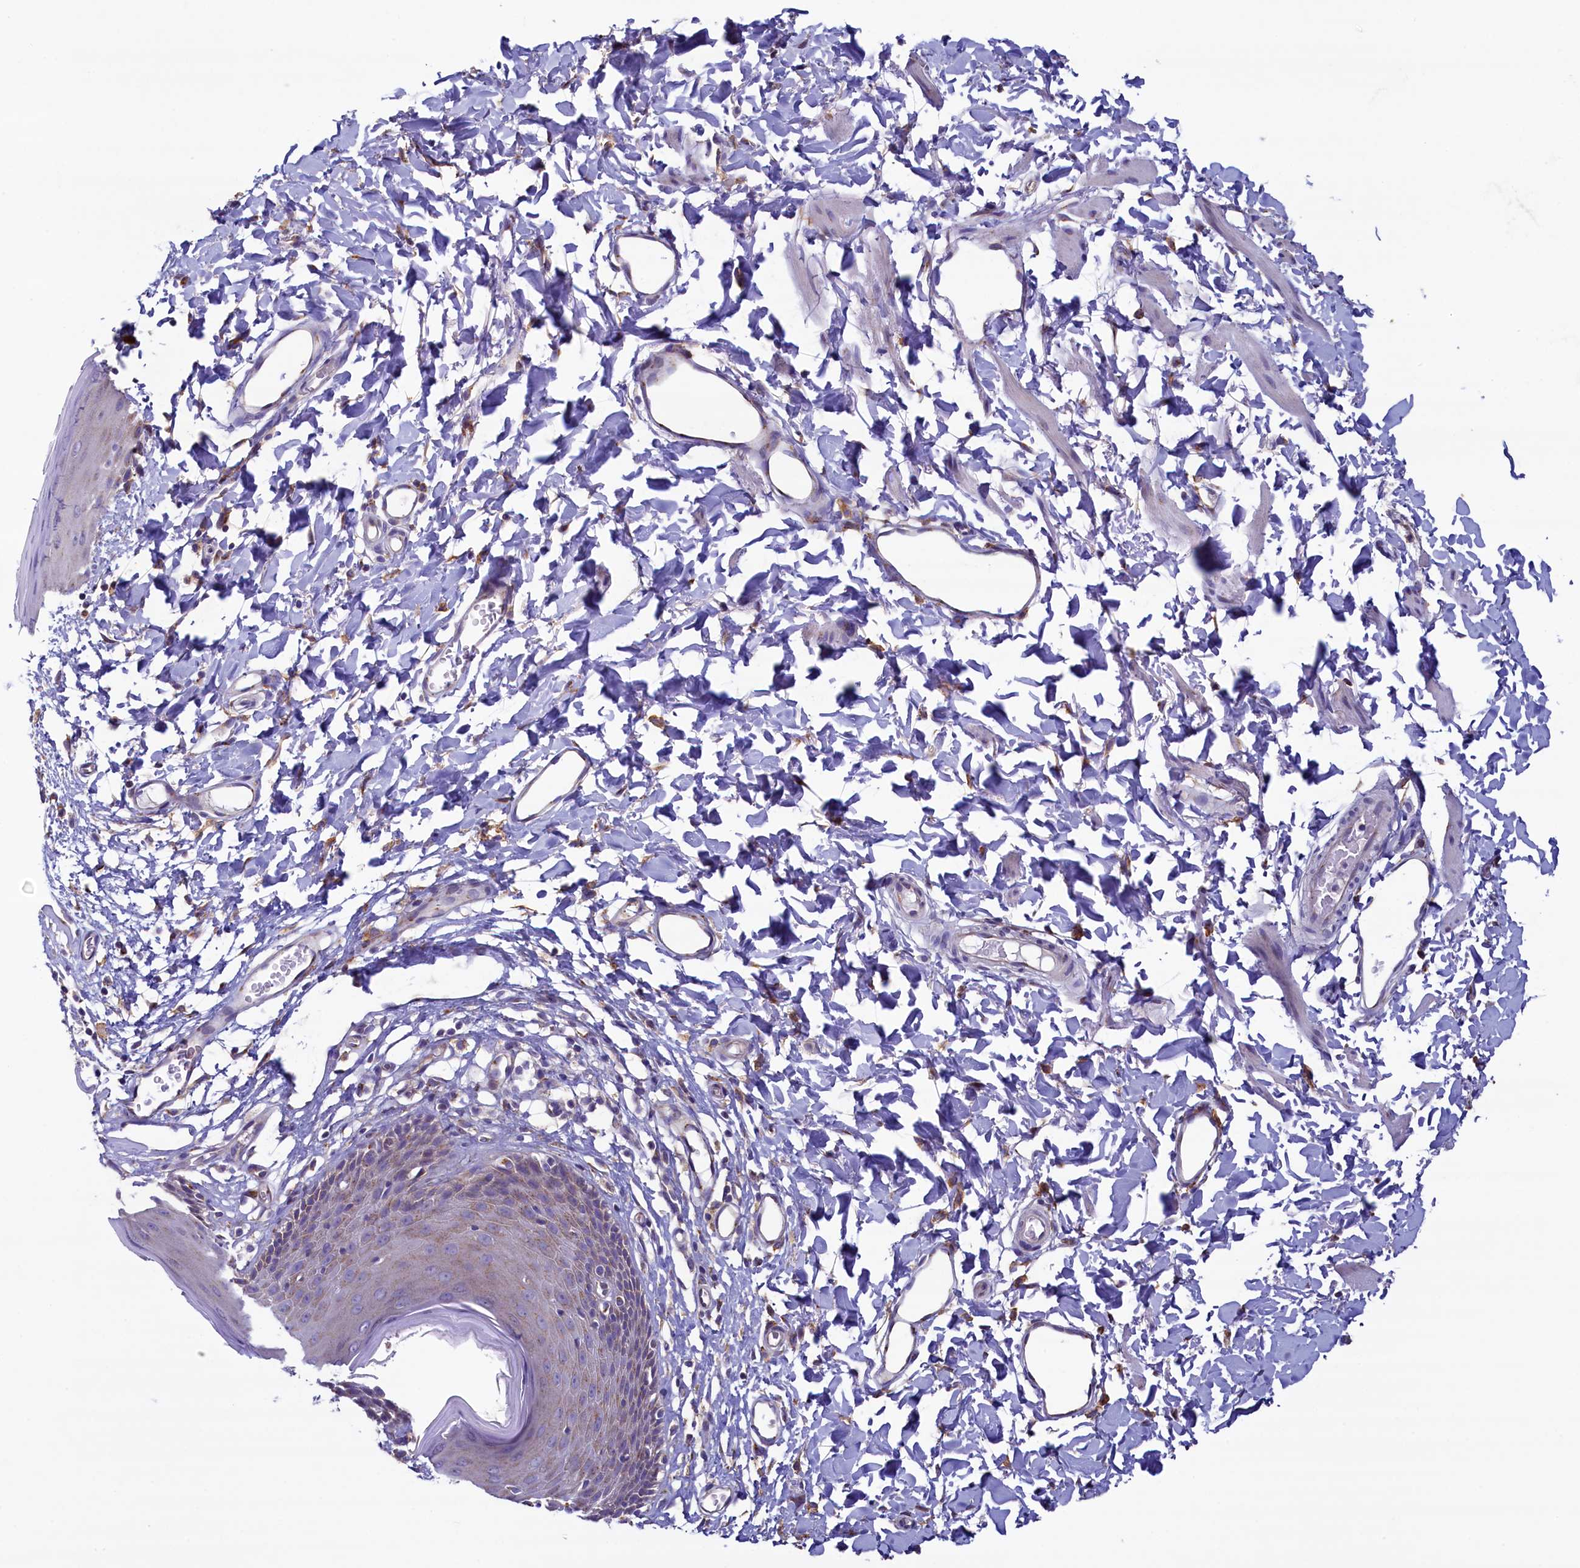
{"staining": {"intensity": "moderate", "quantity": "25%-75%", "location": "cytoplasmic/membranous"}, "tissue": "skin", "cell_type": "Epidermal cells", "image_type": "normal", "snomed": [{"axis": "morphology", "description": "Normal tissue, NOS"}, {"axis": "topography", "description": "Vulva"}], "caption": "Protein expression analysis of unremarkable skin shows moderate cytoplasmic/membranous expression in approximately 25%-75% of epidermal cells.", "gene": "GPR21", "patient": {"sex": "female", "age": 68}}